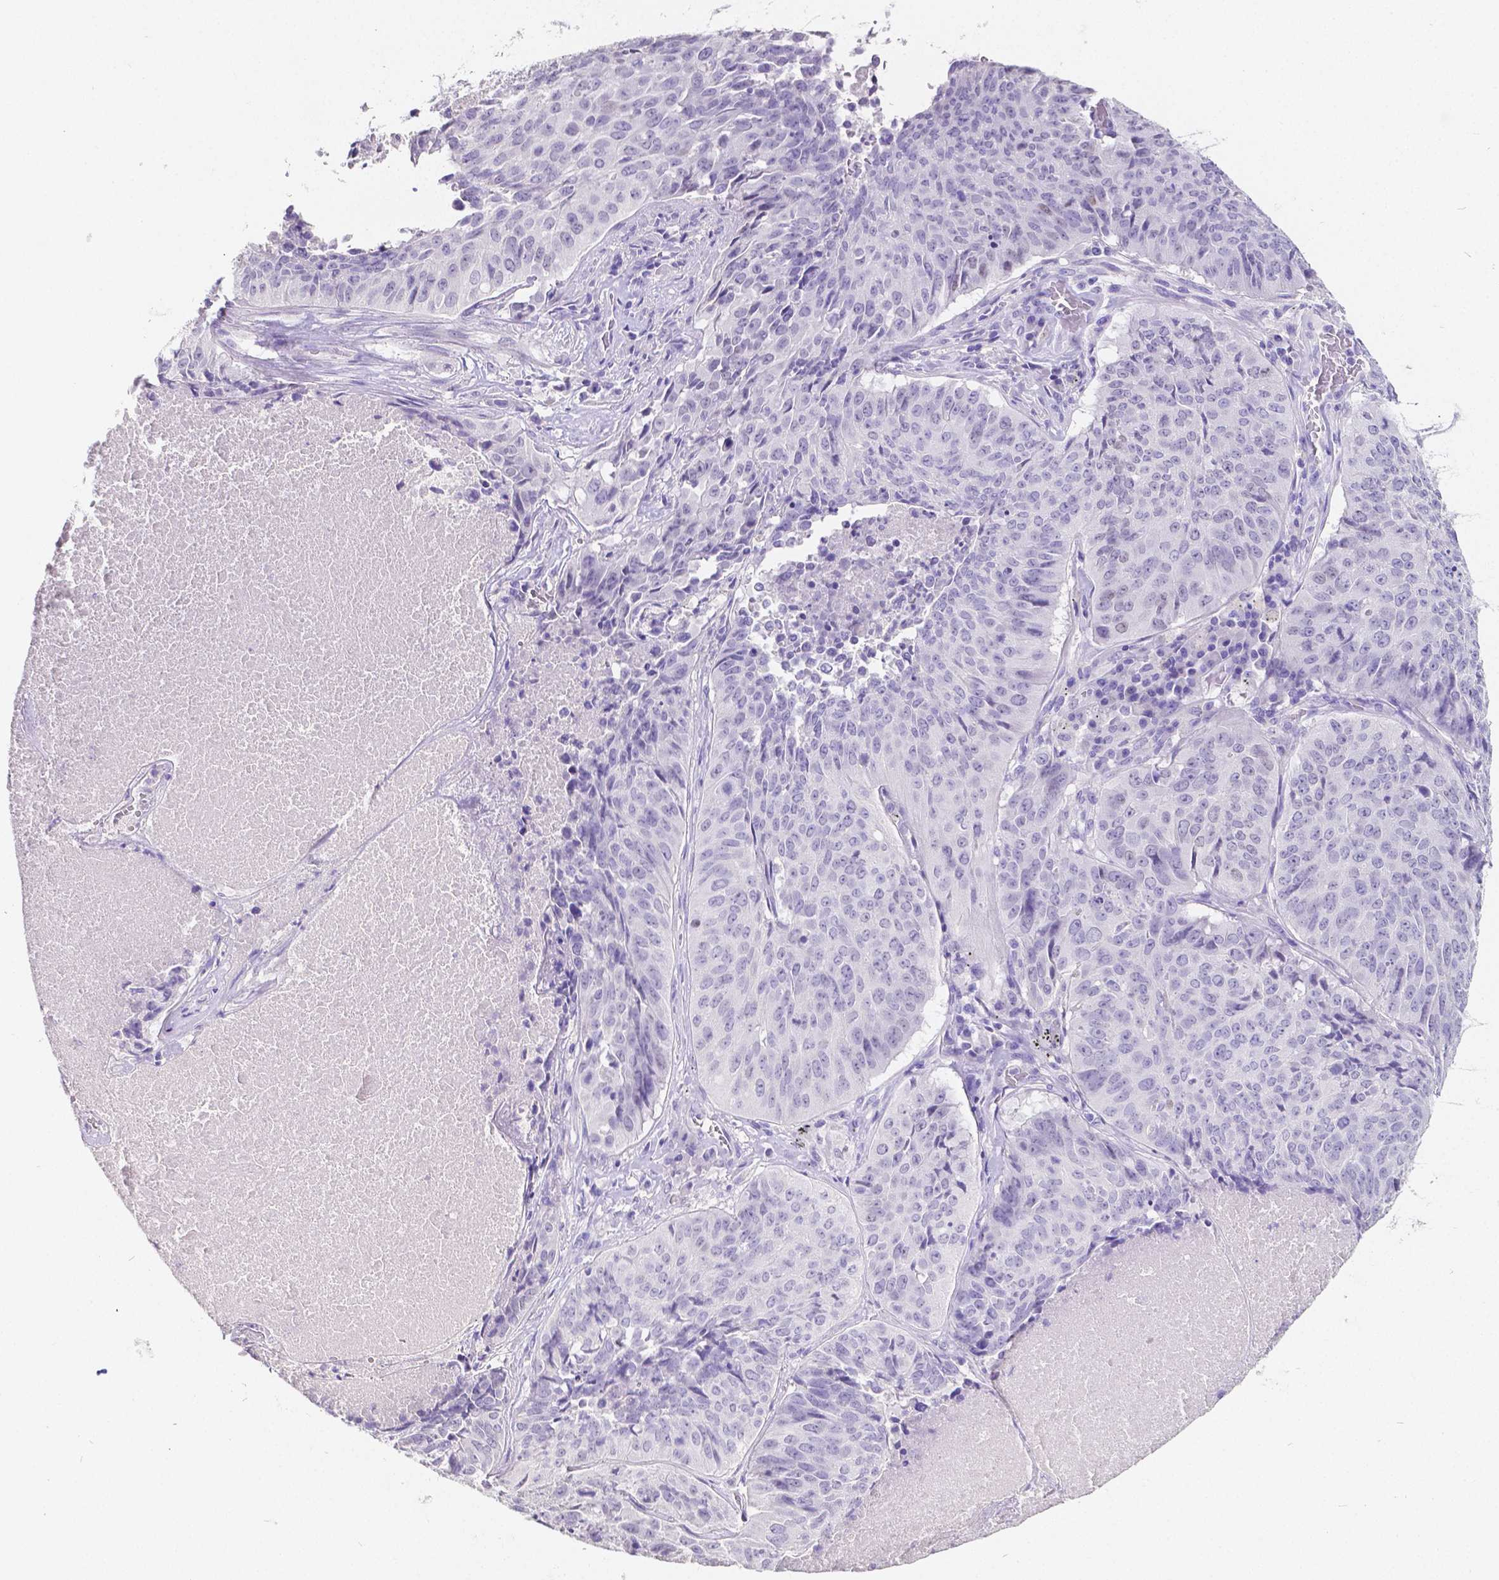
{"staining": {"intensity": "negative", "quantity": "none", "location": "none"}, "tissue": "lung cancer", "cell_type": "Tumor cells", "image_type": "cancer", "snomed": [{"axis": "morphology", "description": "Normal tissue, NOS"}, {"axis": "morphology", "description": "Squamous cell carcinoma, NOS"}, {"axis": "topography", "description": "Bronchus"}, {"axis": "topography", "description": "Lung"}], "caption": "Immunohistochemical staining of human lung squamous cell carcinoma shows no significant positivity in tumor cells.", "gene": "SATB2", "patient": {"sex": "male", "age": 64}}